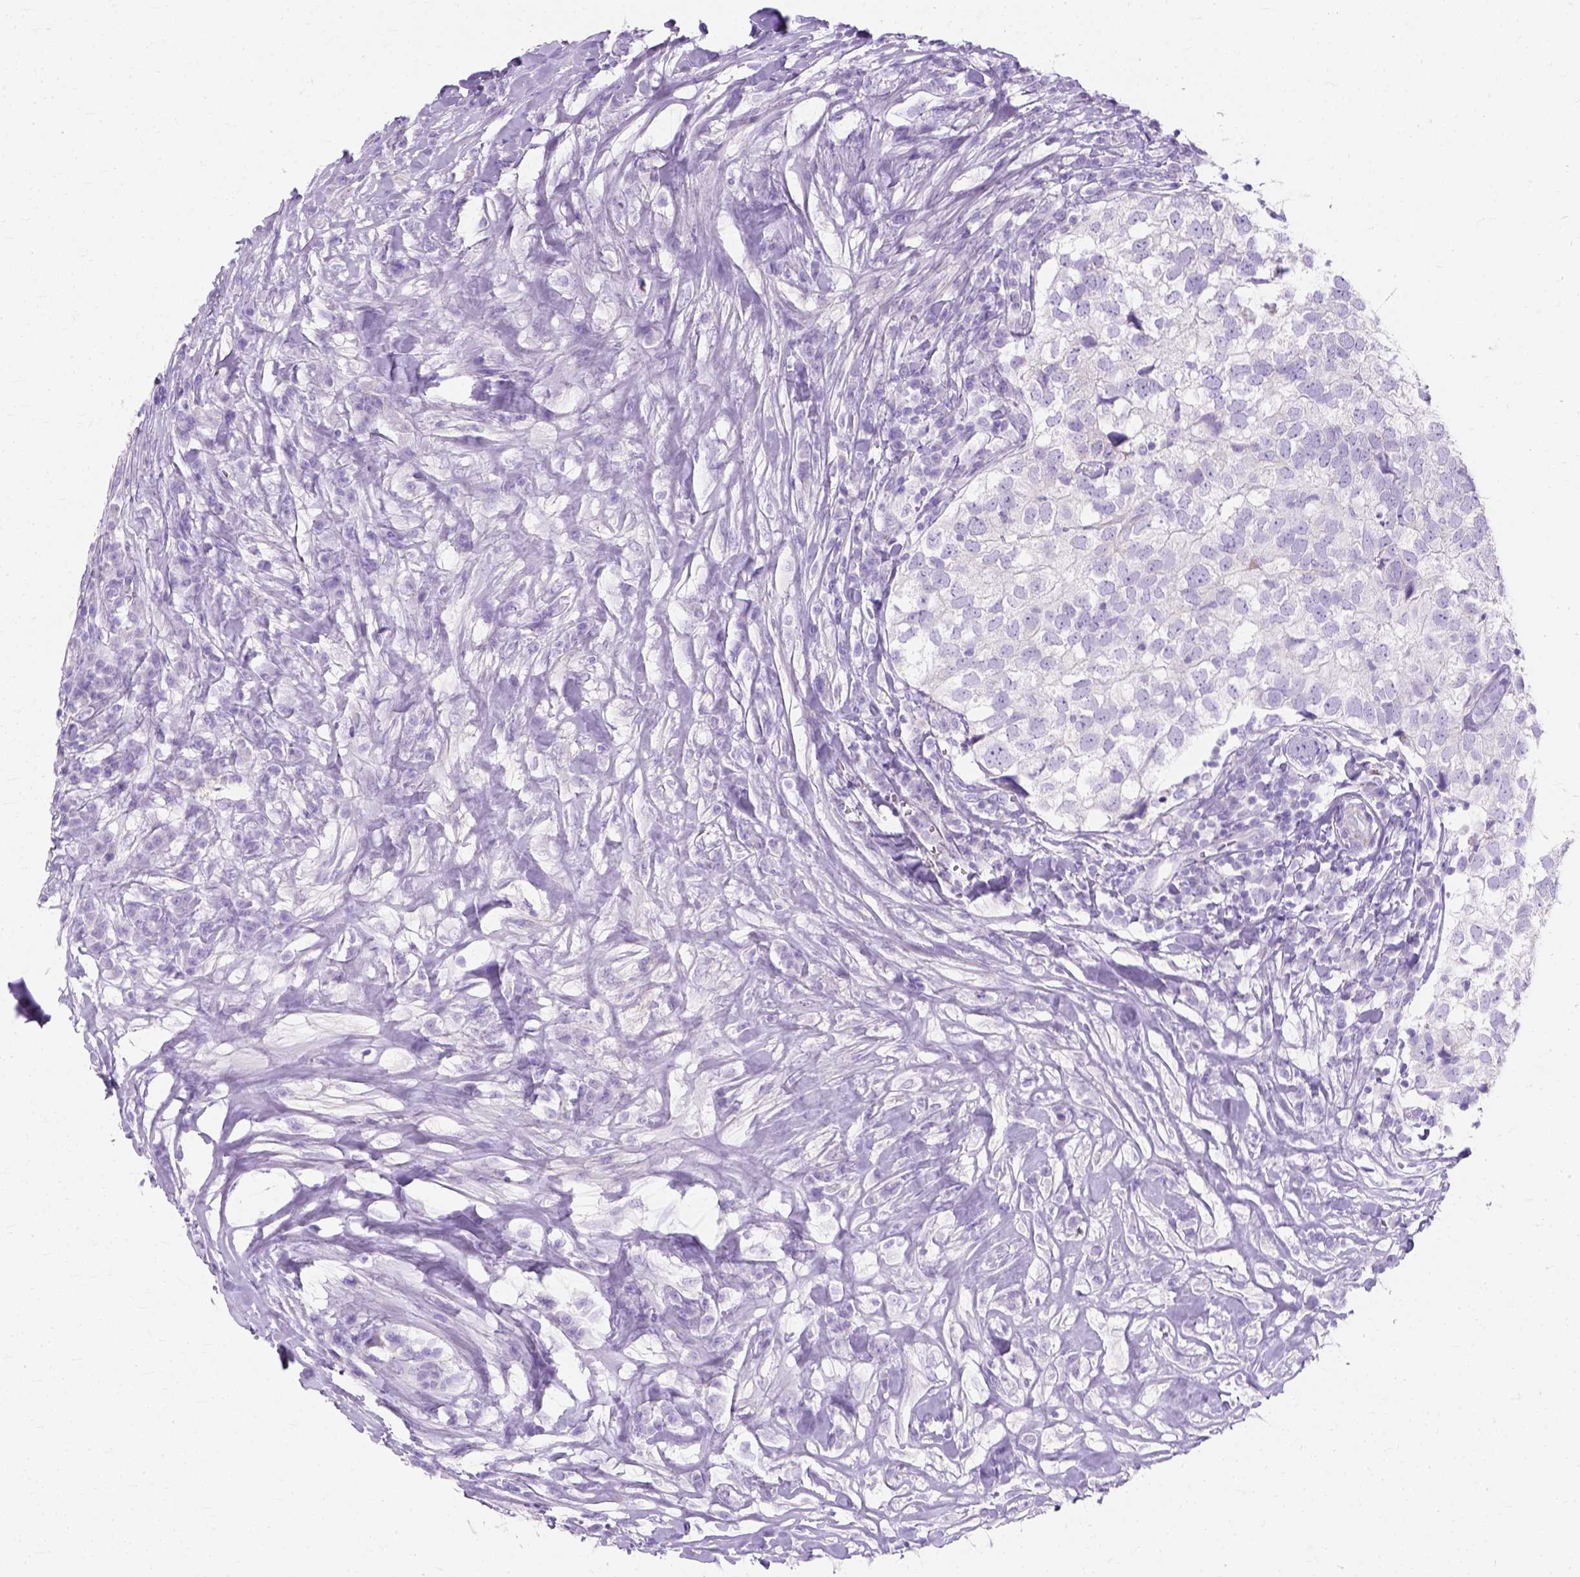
{"staining": {"intensity": "negative", "quantity": "none", "location": "none"}, "tissue": "breast cancer", "cell_type": "Tumor cells", "image_type": "cancer", "snomed": [{"axis": "morphology", "description": "Duct carcinoma"}, {"axis": "topography", "description": "Breast"}], "caption": "A high-resolution histopathology image shows IHC staining of breast cancer (infiltrating ductal carcinoma), which exhibits no significant positivity in tumor cells. (Immunohistochemistry, brightfield microscopy, high magnification).", "gene": "MYH15", "patient": {"sex": "female", "age": 30}}